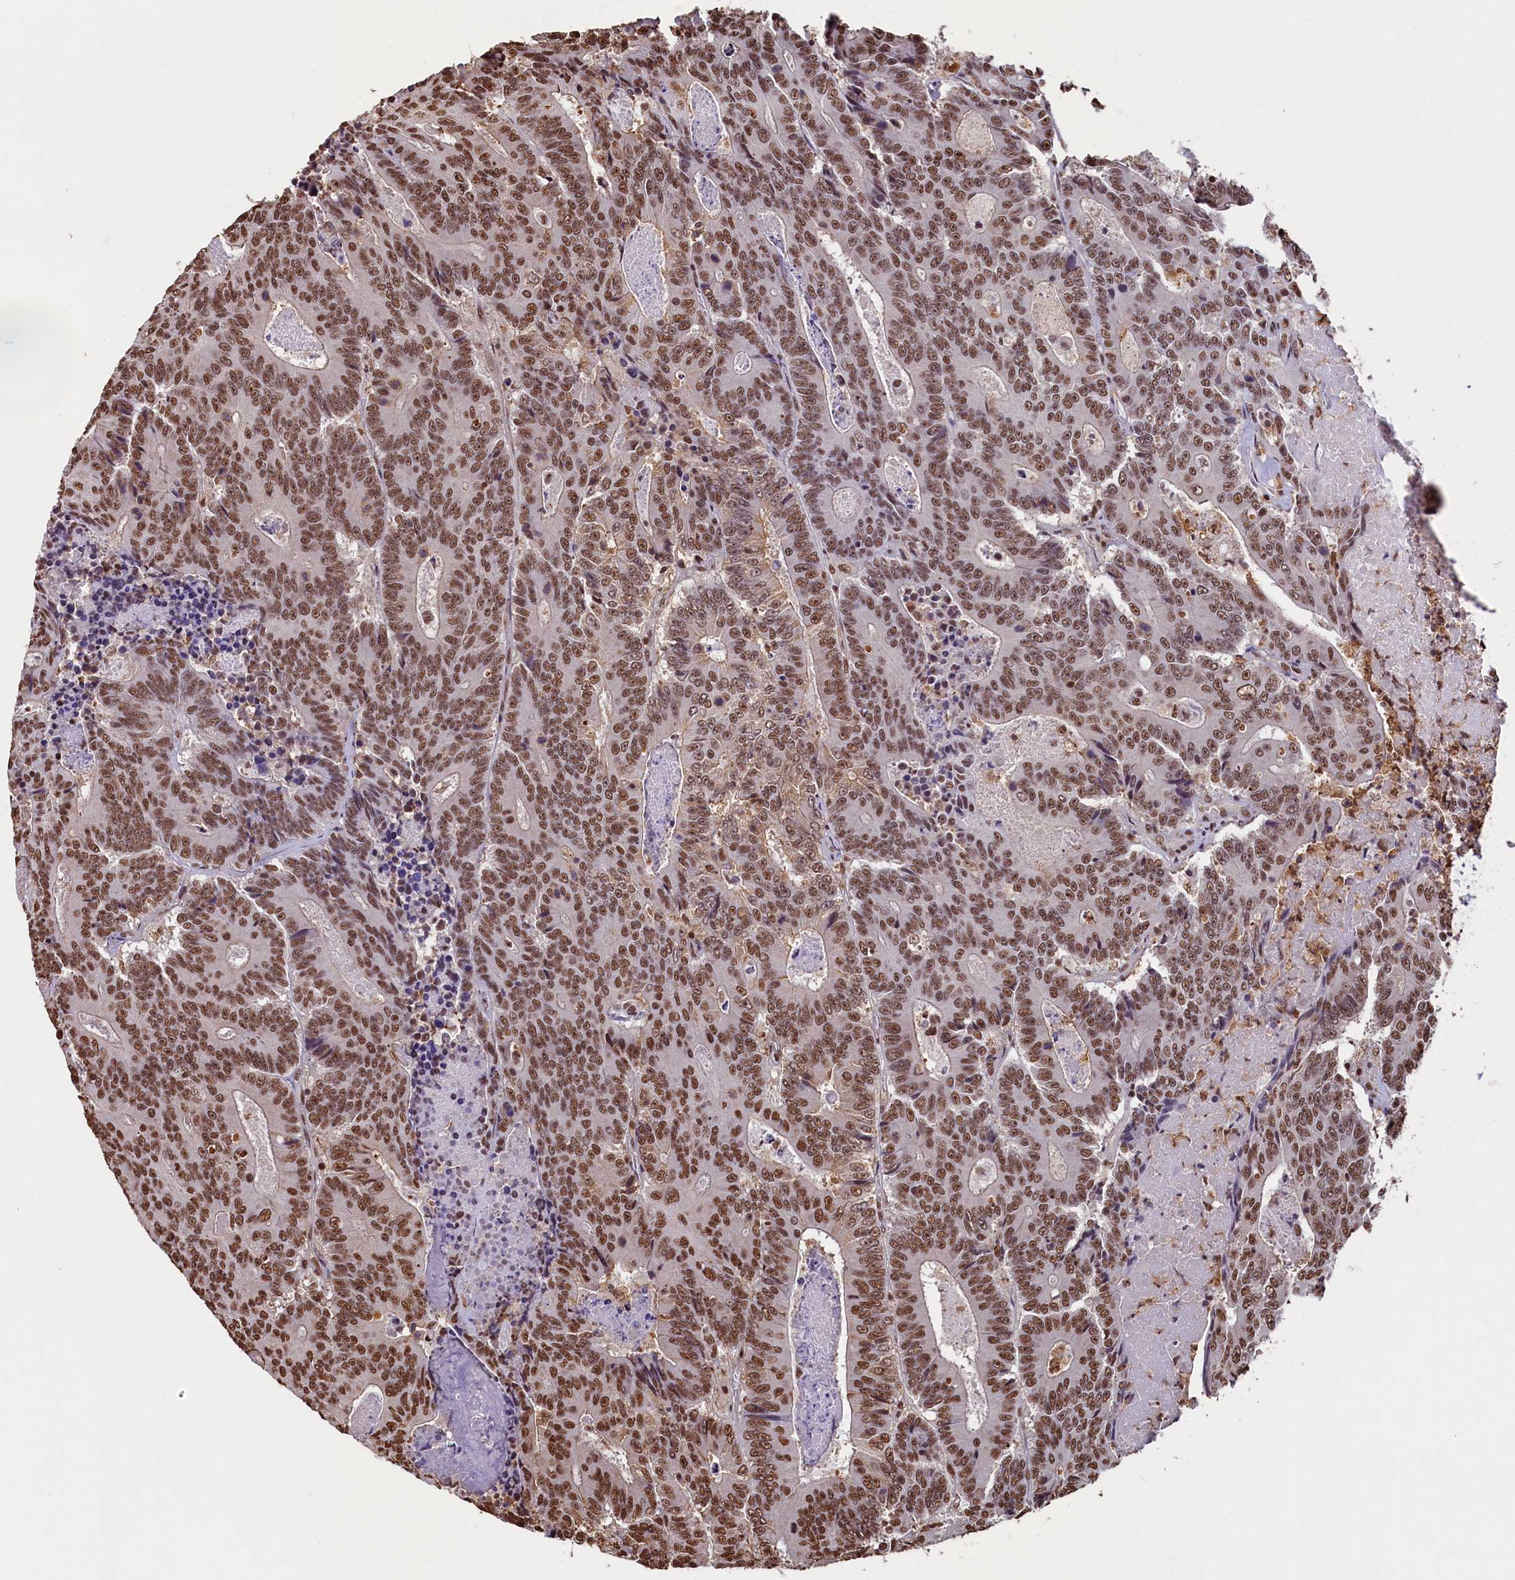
{"staining": {"intensity": "strong", "quantity": ">75%", "location": "nuclear"}, "tissue": "colorectal cancer", "cell_type": "Tumor cells", "image_type": "cancer", "snomed": [{"axis": "morphology", "description": "Adenocarcinoma, NOS"}, {"axis": "topography", "description": "Colon"}], "caption": "DAB (3,3'-diaminobenzidine) immunohistochemical staining of human adenocarcinoma (colorectal) exhibits strong nuclear protein positivity in approximately >75% of tumor cells.", "gene": "SNRPD2", "patient": {"sex": "male", "age": 83}}